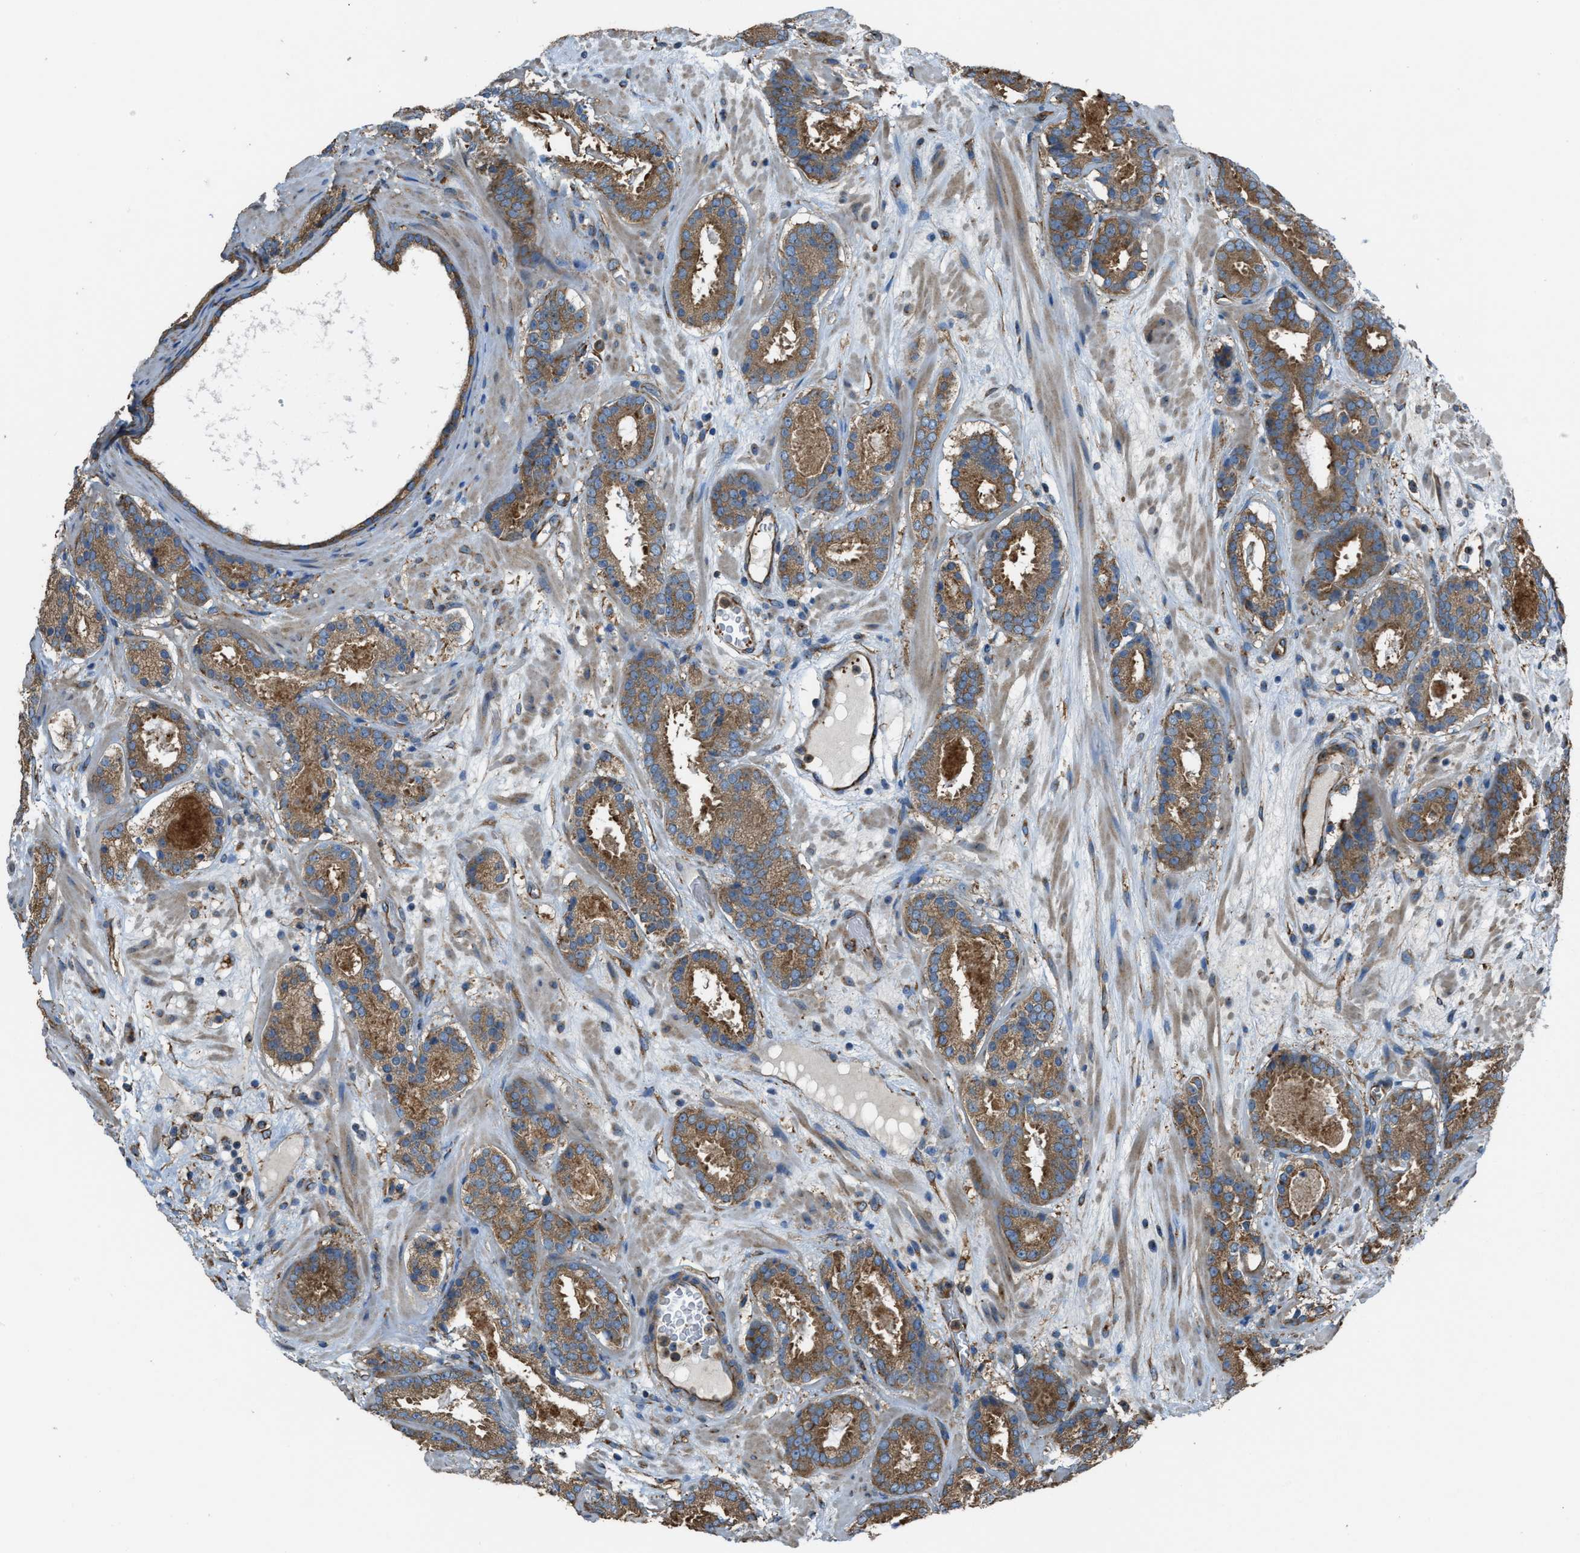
{"staining": {"intensity": "moderate", "quantity": ">75%", "location": "cytoplasmic/membranous"}, "tissue": "prostate cancer", "cell_type": "Tumor cells", "image_type": "cancer", "snomed": [{"axis": "morphology", "description": "Adenocarcinoma, Low grade"}, {"axis": "topography", "description": "Prostate"}], "caption": "This photomicrograph displays IHC staining of prostate cancer (adenocarcinoma (low-grade)), with medium moderate cytoplasmic/membranous expression in approximately >75% of tumor cells.", "gene": "TRPC1", "patient": {"sex": "male", "age": 69}}